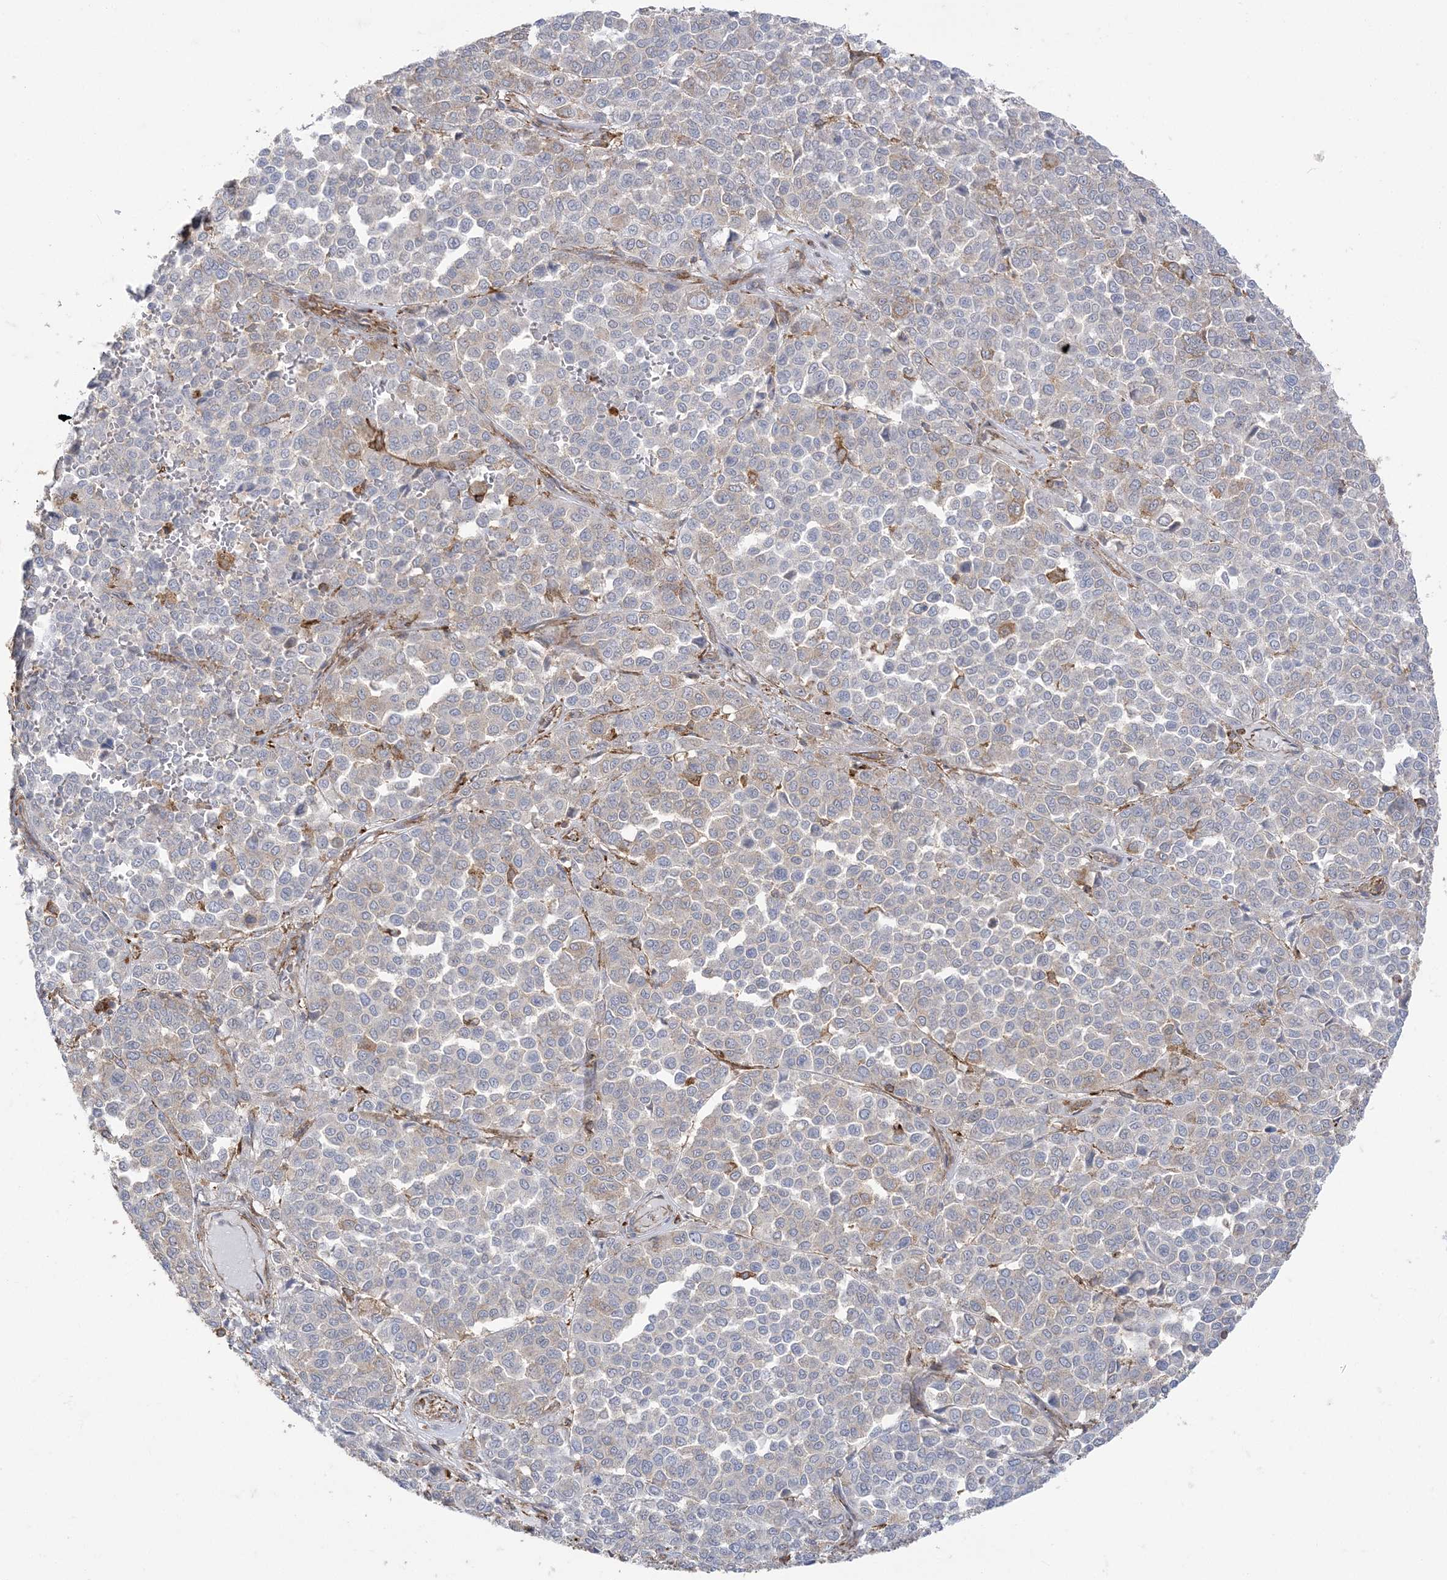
{"staining": {"intensity": "weak", "quantity": "<25%", "location": "cytoplasmic/membranous"}, "tissue": "melanoma", "cell_type": "Tumor cells", "image_type": "cancer", "snomed": [{"axis": "morphology", "description": "Malignant melanoma, Metastatic site"}, {"axis": "topography", "description": "Pancreas"}], "caption": "Immunohistochemistry histopathology image of human malignant melanoma (metastatic site) stained for a protein (brown), which displays no positivity in tumor cells. Nuclei are stained in blue.", "gene": "DERL3", "patient": {"sex": "female", "age": 30}}